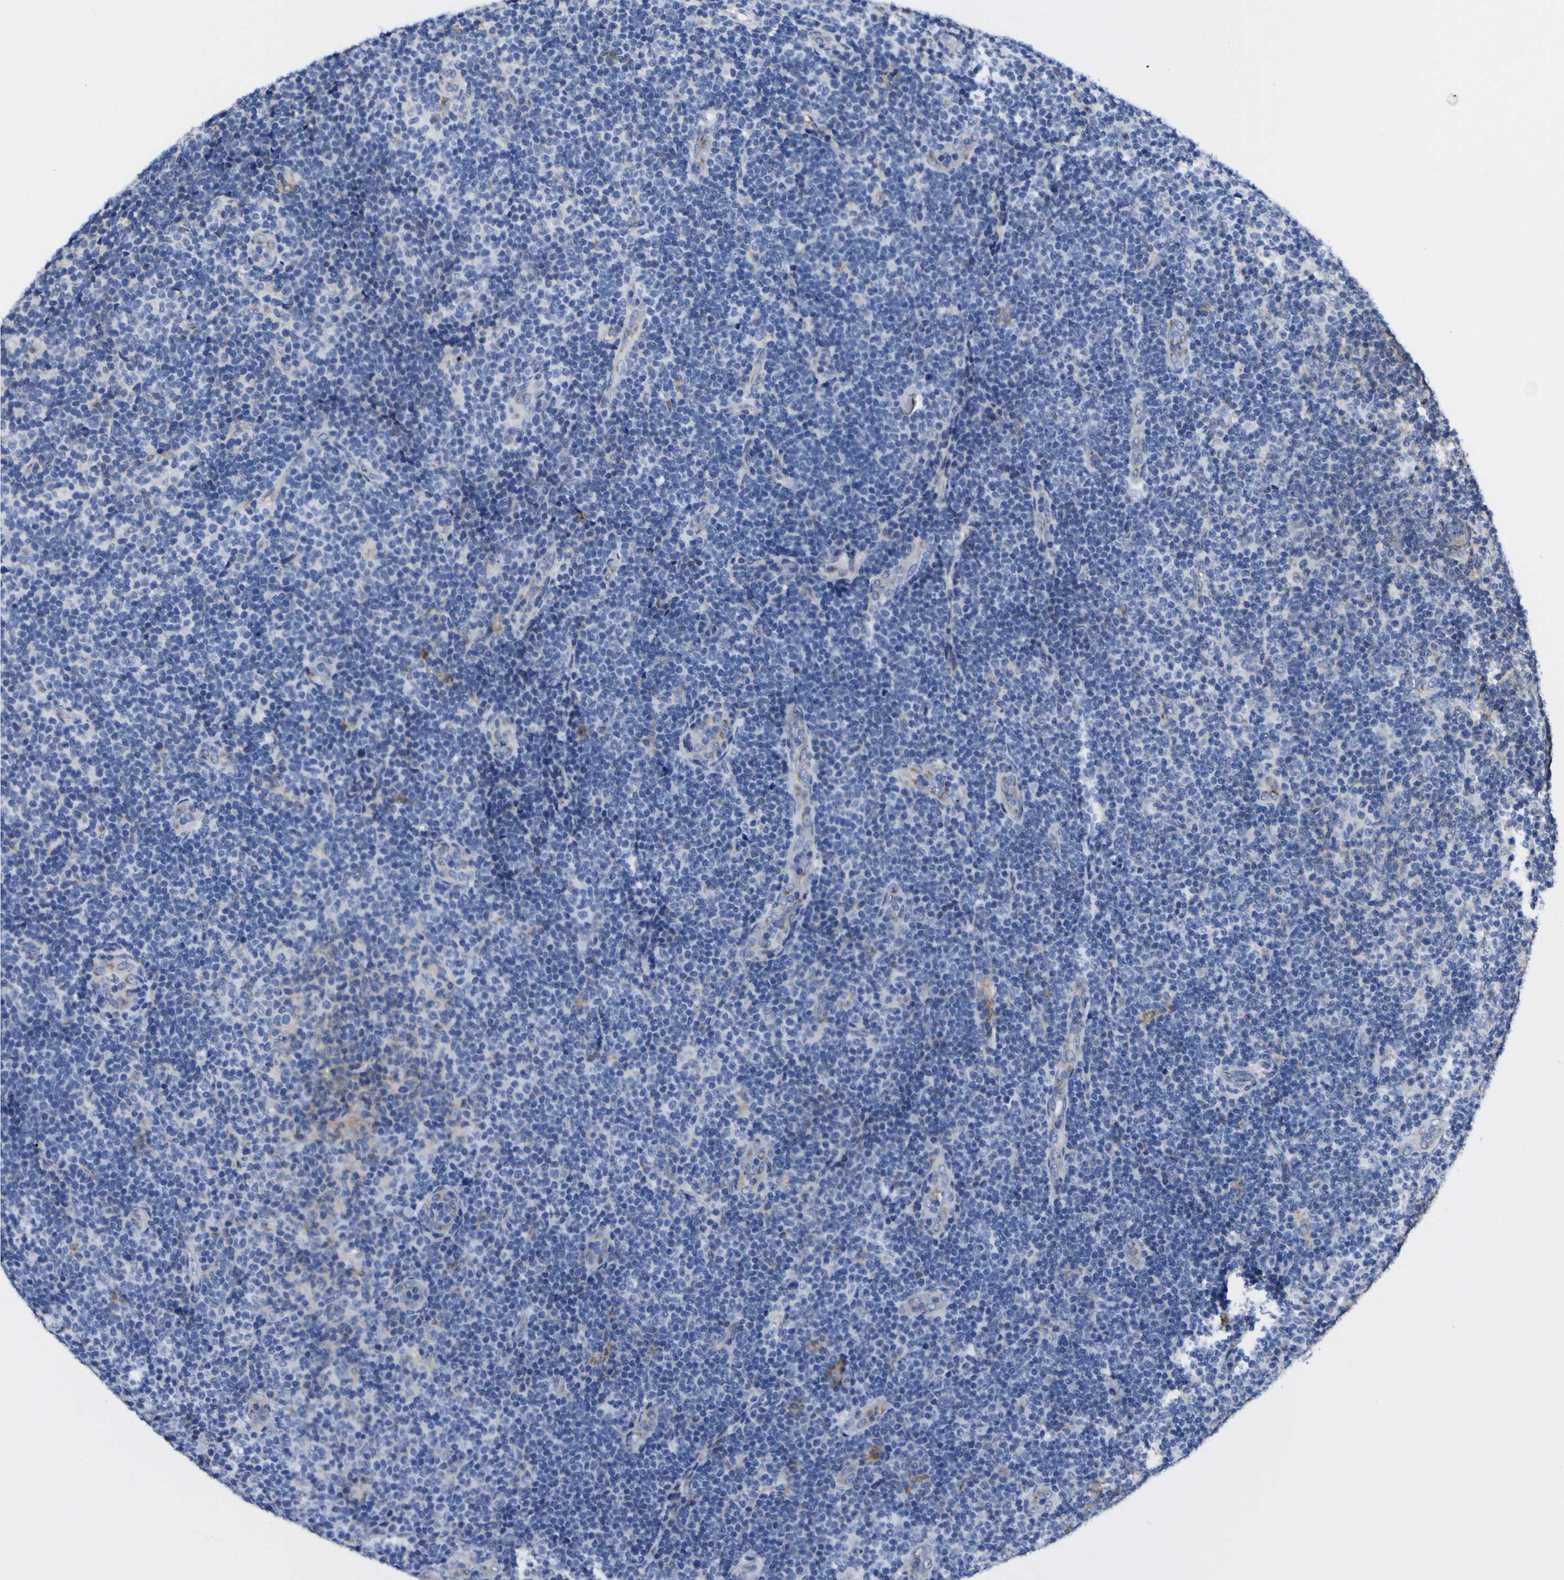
{"staining": {"intensity": "negative", "quantity": "none", "location": "none"}, "tissue": "lymphoma", "cell_type": "Tumor cells", "image_type": "cancer", "snomed": [{"axis": "morphology", "description": "Malignant lymphoma, non-Hodgkin's type, Low grade"}, {"axis": "topography", "description": "Lymph node"}], "caption": "DAB (3,3'-diaminobenzidine) immunohistochemical staining of human malignant lymphoma, non-Hodgkin's type (low-grade) demonstrates no significant positivity in tumor cells.", "gene": "GOLM1", "patient": {"sex": "male", "age": 83}}